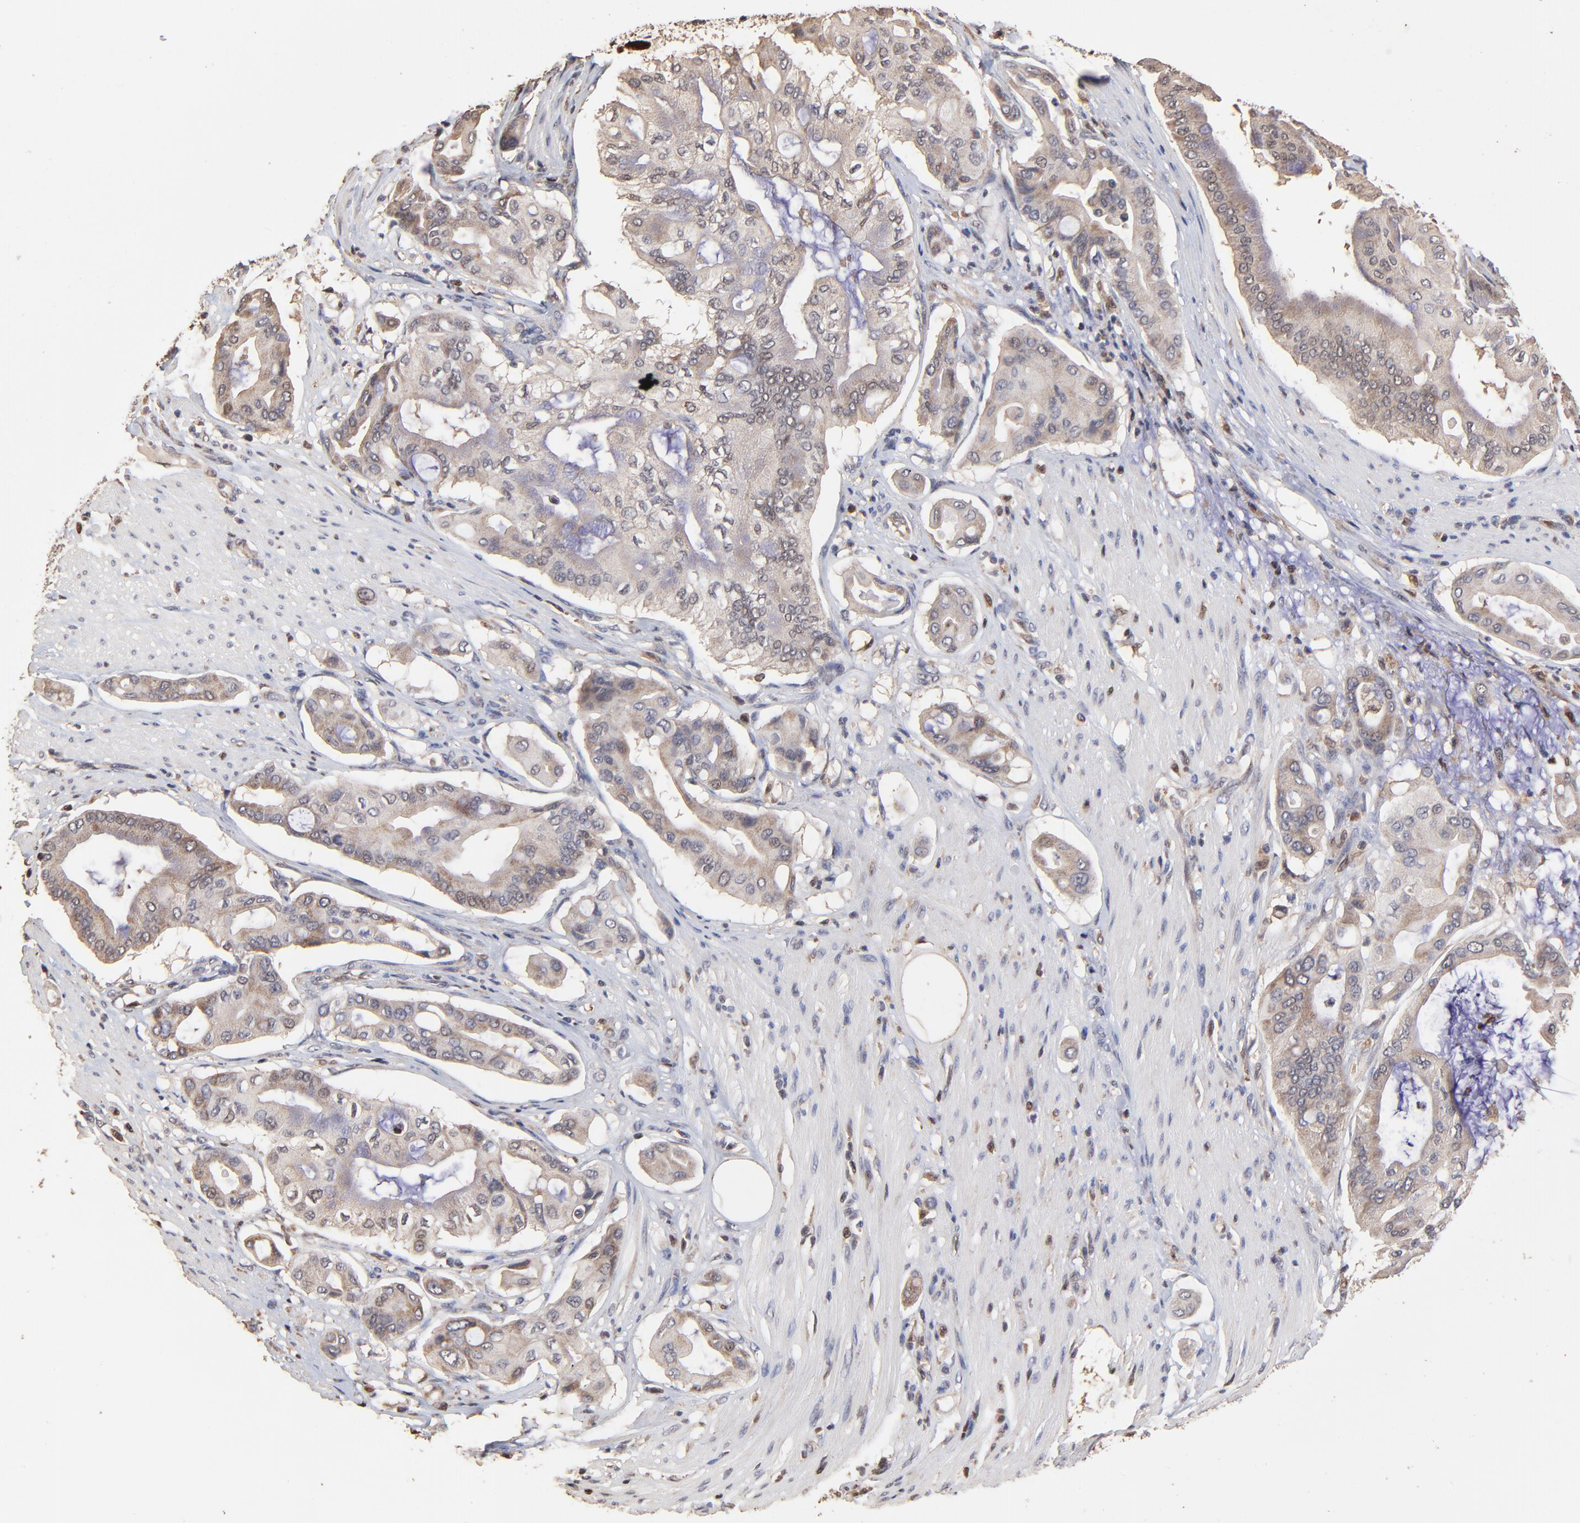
{"staining": {"intensity": "weak", "quantity": ">75%", "location": "cytoplasmic/membranous"}, "tissue": "pancreatic cancer", "cell_type": "Tumor cells", "image_type": "cancer", "snomed": [{"axis": "morphology", "description": "Adenocarcinoma, NOS"}, {"axis": "morphology", "description": "Adenocarcinoma, metastatic, NOS"}, {"axis": "topography", "description": "Lymph node"}, {"axis": "topography", "description": "Pancreas"}, {"axis": "topography", "description": "Duodenum"}], "caption": "Protein expression analysis of pancreatic metastatic adenocarcinoma reveals weak cytoplasmic/membranous expression in about >75% of tumor cells.", "gene": "CASP1", "patient": {"sex": "female", "age": 64}}